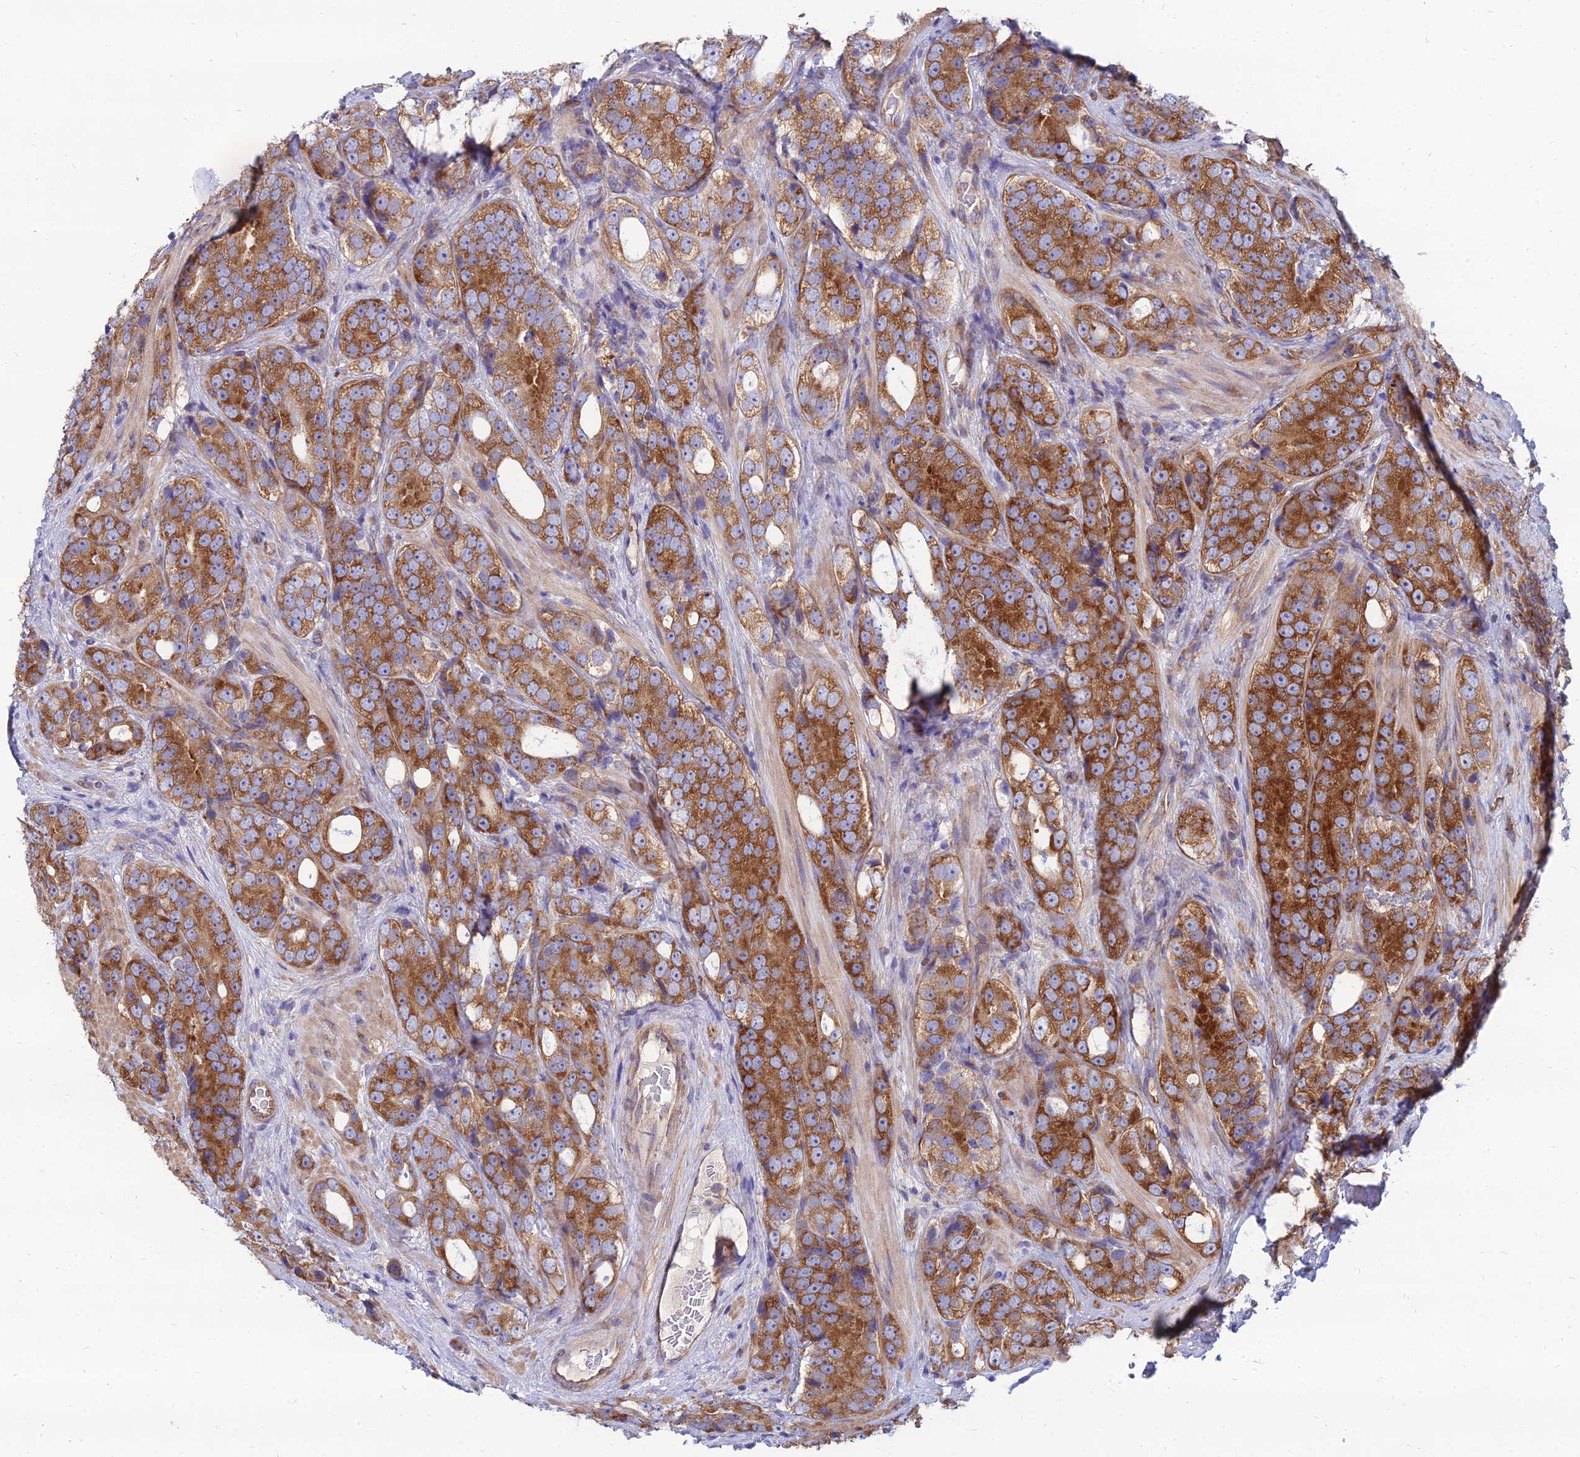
{"staining": {"intensity": "strong", "quantity": ">75%", "location": "cytoplasmic/membranous"}, "tissue": "prostate cancer", "cell_type": "Tumor cells", "image_type": "cancer", "snomed": [{"axis": "morphology", "description": "Adenocarcinoma, High grade"}, {"axis": "topography", "description": "Prostate"}], "caption": "IHC (DAB) staining of prostate cancer (high-grade adenocarcinoma) demonstrates strong cytoplasmic/membranous protein expression in about >75% of tumor cells.", "gene": "TXLNA", "patient": {"sex": "male", "age": 56}}